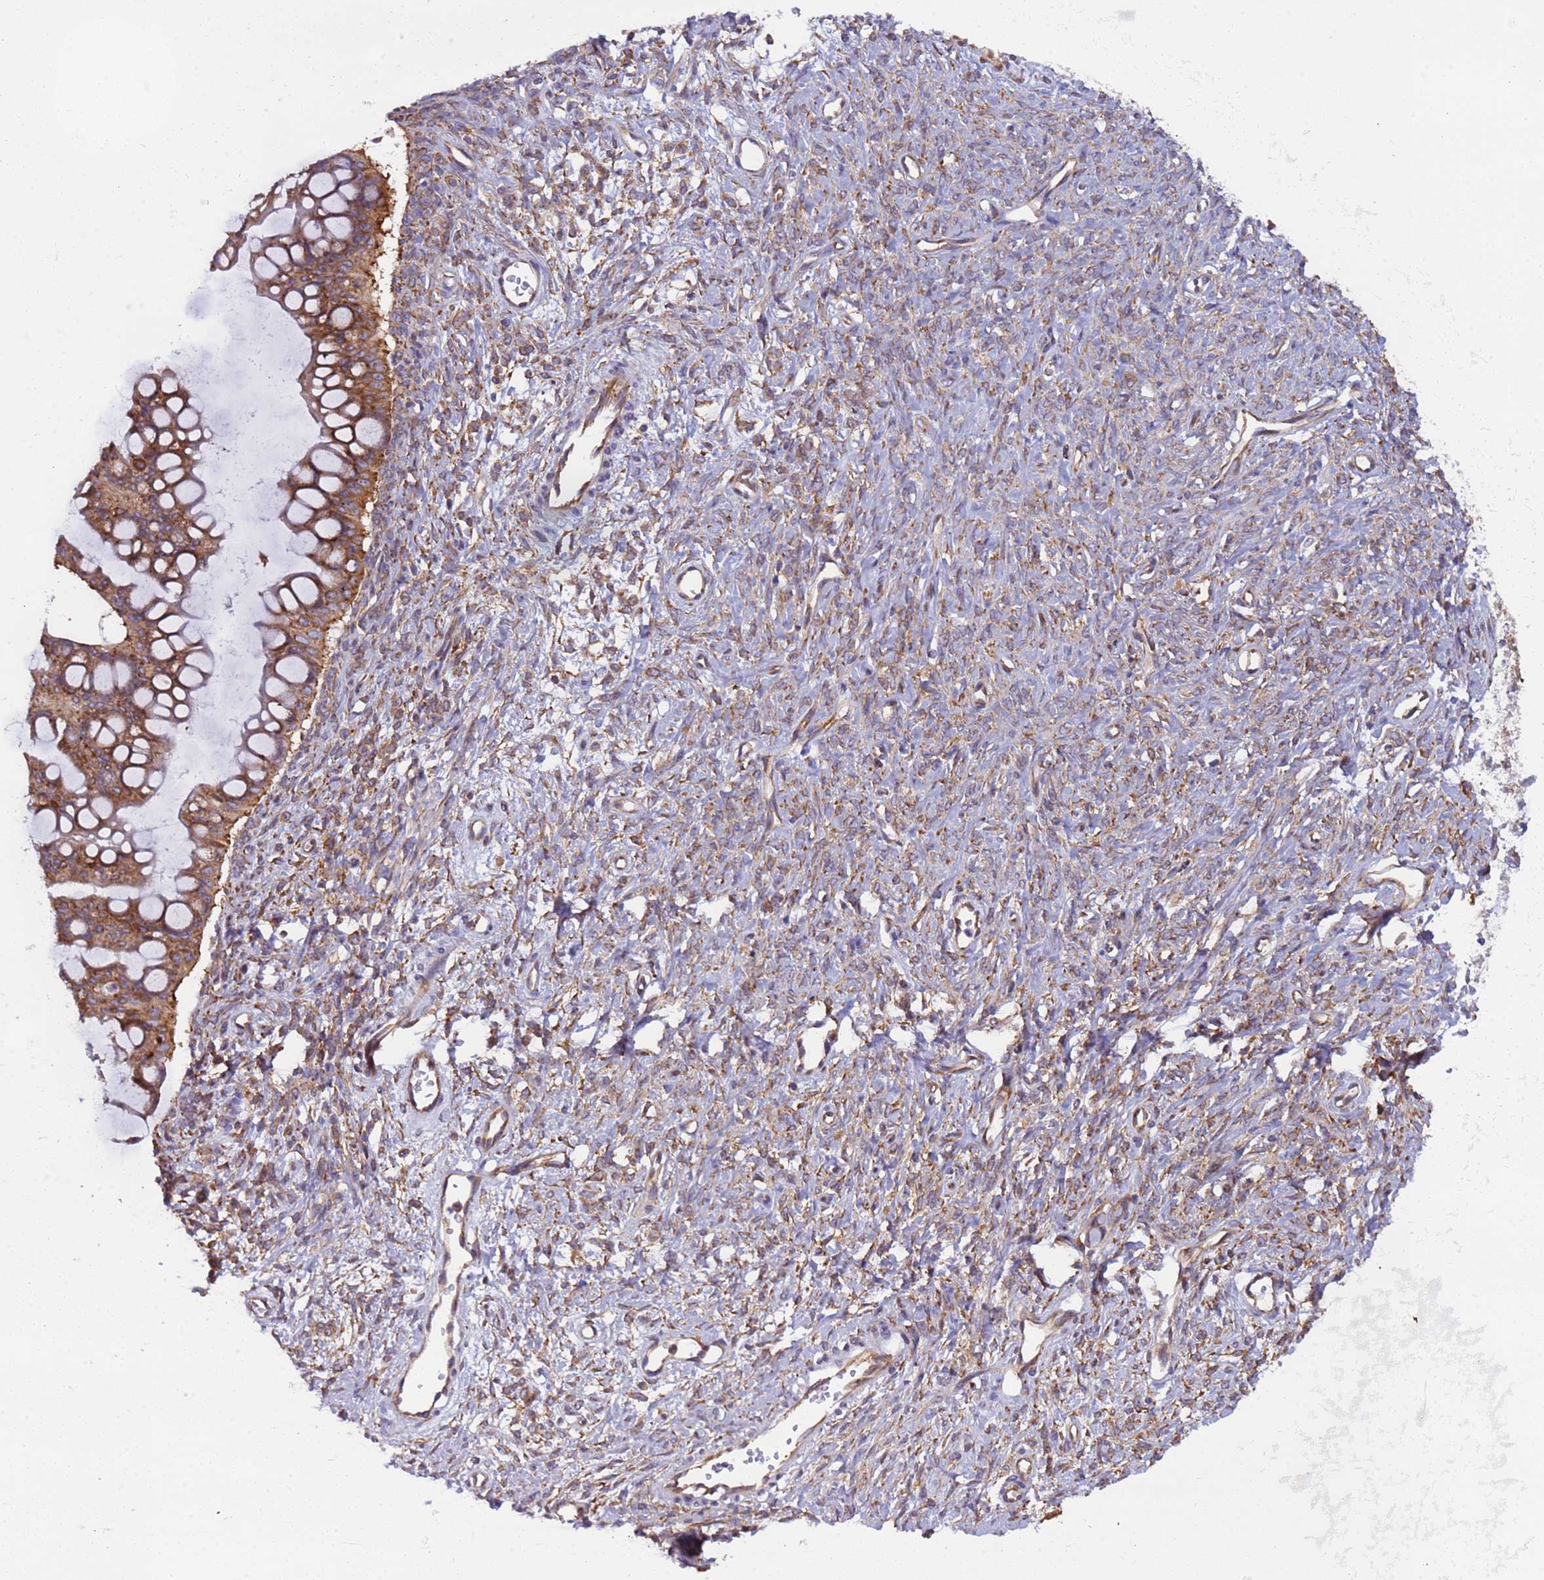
{"staining": {"intensity": "moderate", "quantity": ">75%", "location": "cytoplasmic/membranous"}, "tissue": "ovarian cancer", "cell_type": "Tumor cells", "image_type": "cancer", "snomed": [{"axis": "morphology", "description": "Cystadenocarcinoma, mucinous, NOS"}, {"axis": "topography", "description": "Ovary"}], "caption": "This image displays immunohistochemistry staining of ovarian mucinous cystadenocarcinoma, with medium moderate cytoplasmic/membranous staining in approximately >75% of tumor cells.", "gene": "RPL36", "patient": {"sex": "female", "age": 73}}